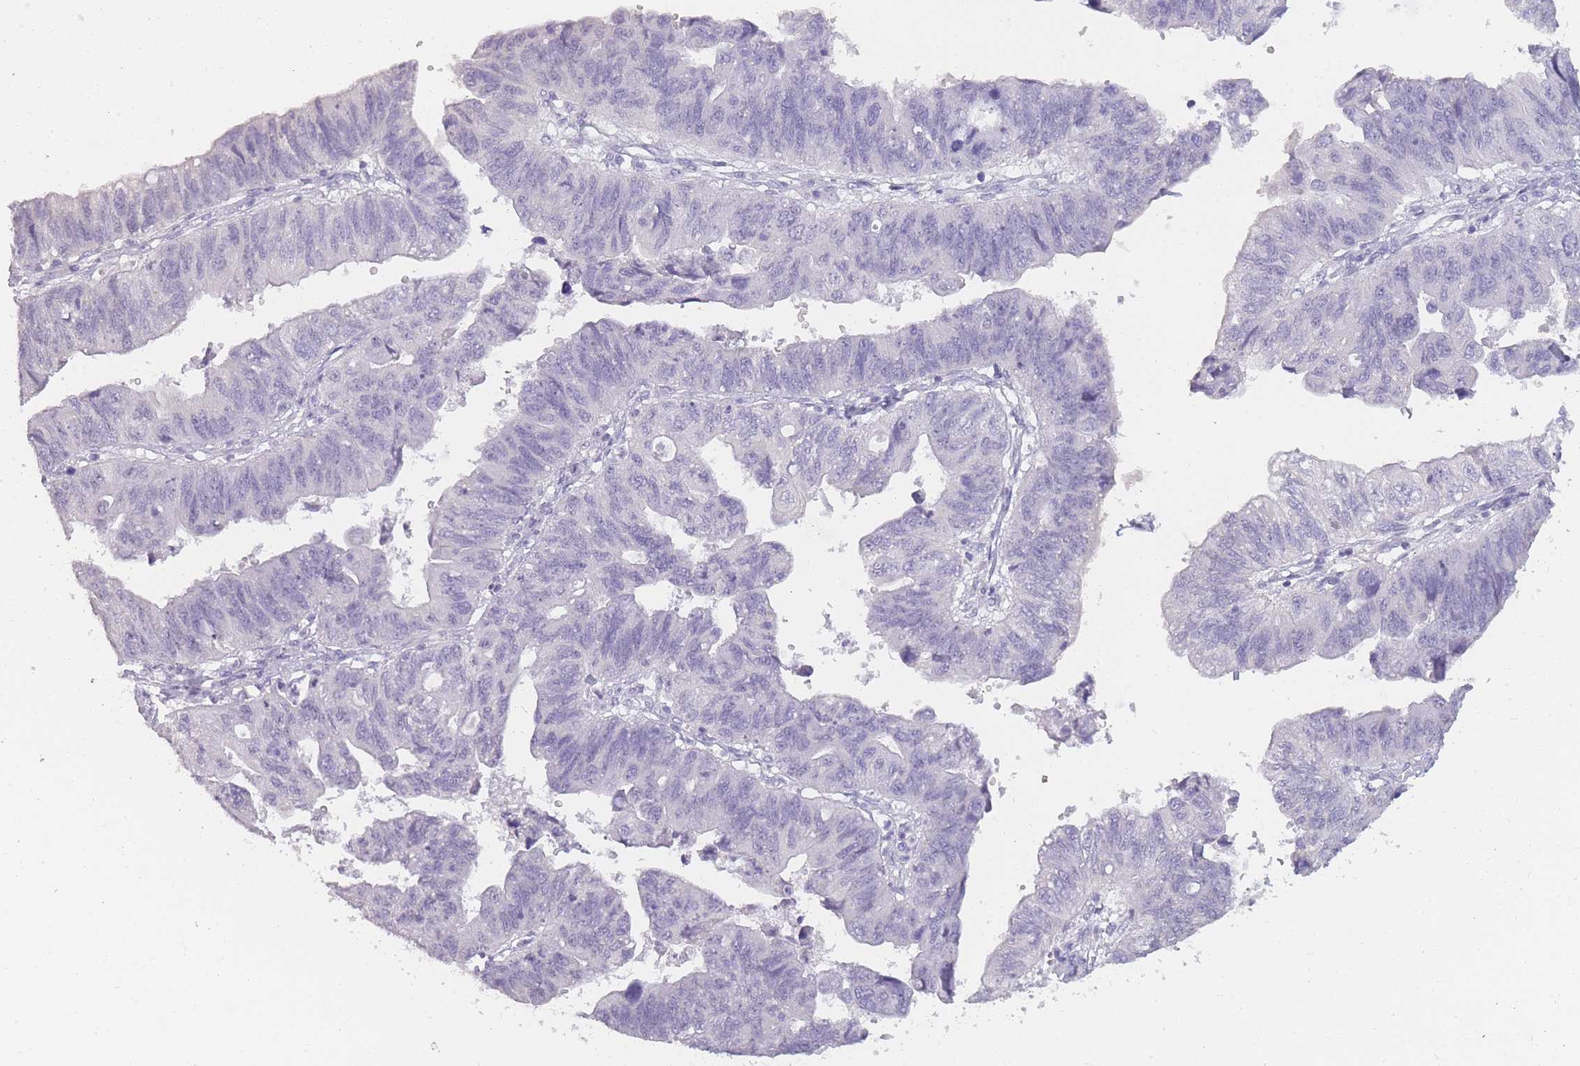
{"staining": {"intensity": "negative", "quantity": "none", "location": "none"}, "tissue": "stomach cancer", "cell_type": "Tumor cells", "image_type": "cancer", "snomed": [{"axis": "morphology", "description": "Adenocarcinoma, NOS"}, {"axis": "topography", "description": "Stomach"}], "caption": "This is an IHC image of stomach cancer. There is no staining in tumor cells.", "gene": "INS", "patient": {"sex": "male", "age": 59}}